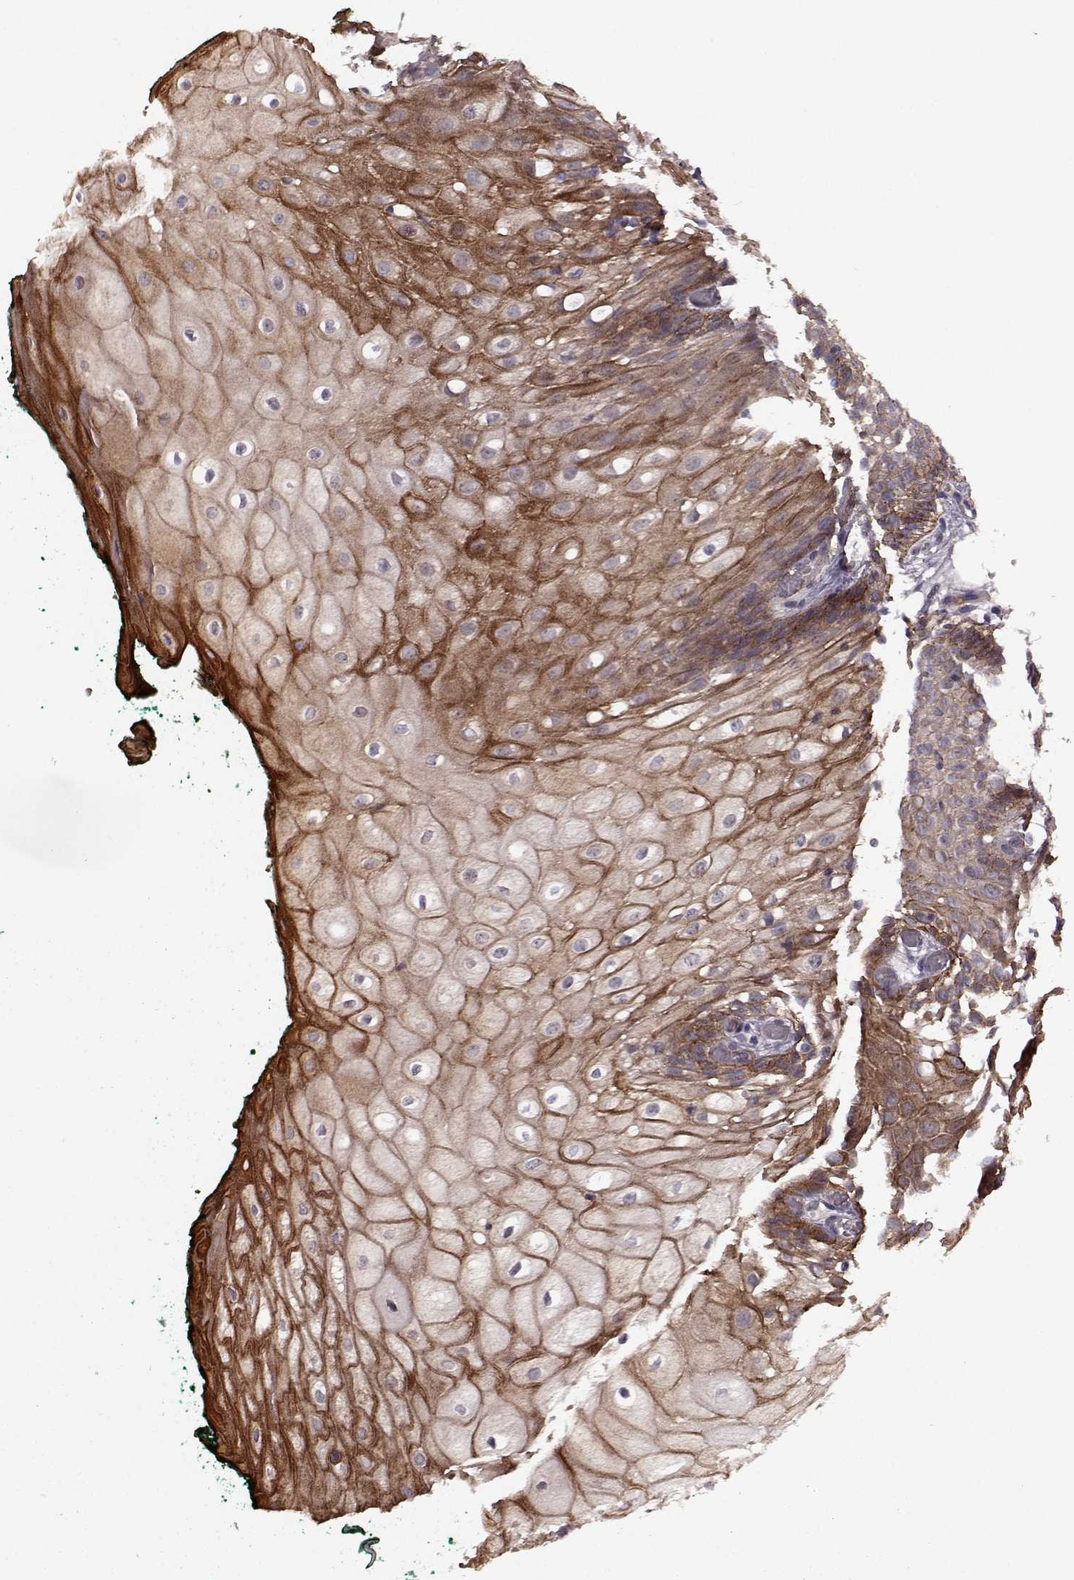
{"staining": {"intensity": "strong", "quantity": ">75%", "location": "cytoplasmic/membranous"}, "tissue": "oral mucosa", "cell_type": "Squamous epithelial cells", "image_type": "normal", "snomed": [{"axis": "morphology", "description": "Normal tissue, NOS"}, {"axis": "topography", "description": "Oral tissue"}, {"axis": "topography", "description": "Head-Neck"}], "caption": "An image showing strong cytoplasmic/membranous staining in about >75% of squamous epithelial cells in unremarkable oral mucosa, as visualized by brown immunohistochemical staining.", "gene": "SYNPO", "patient": {"sex": "female", "age": 68}}